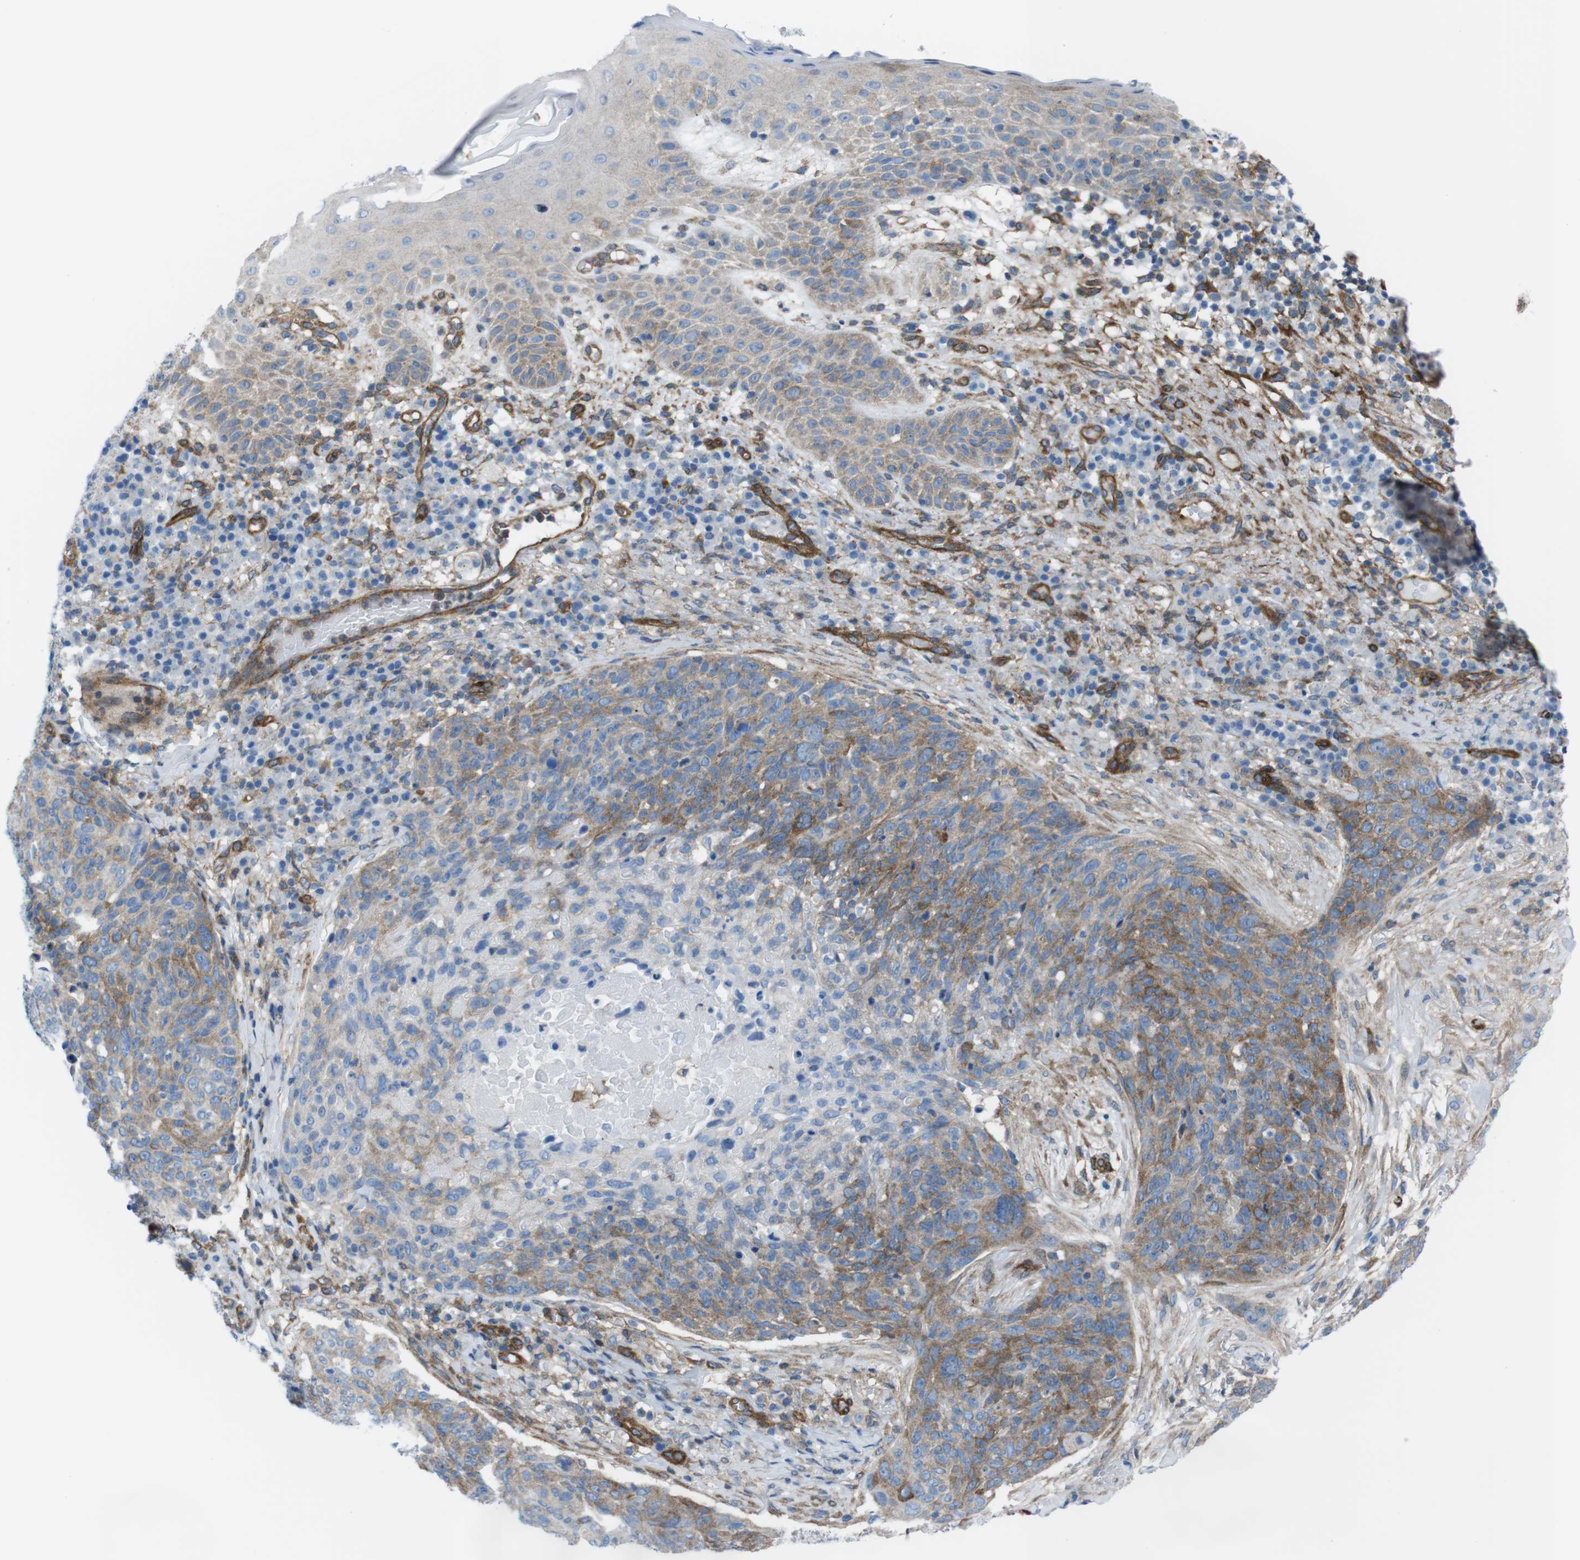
{"staining": {"intensity": "moderate", "quantity": ">75%", "location": "cytoplasmic/membranous"}, "tissue": "skin cancer", "cell_type": "Tumor cells", "image_type": "cancer", "snomed": [{"axis": "morphology", "description": "Squamous cell carcinoma in situ, NOS"}, {"axis": "morphology", "description": "Squamous cell carcinoma, NOS"}, {"axis": "topography", "description": "Skin"}], "caption": "Protein staining by immunohistochemistry (IHC) displays moderate cytoplasmic/membranous expression in about >75% of tumor cells in skin squamous cell carcinoma in situ. (DAB = brown stain, brightfield microscopy at high magnification).", "gene": "DIAPH2", "patient": {"sex": "male", "age": 93}}